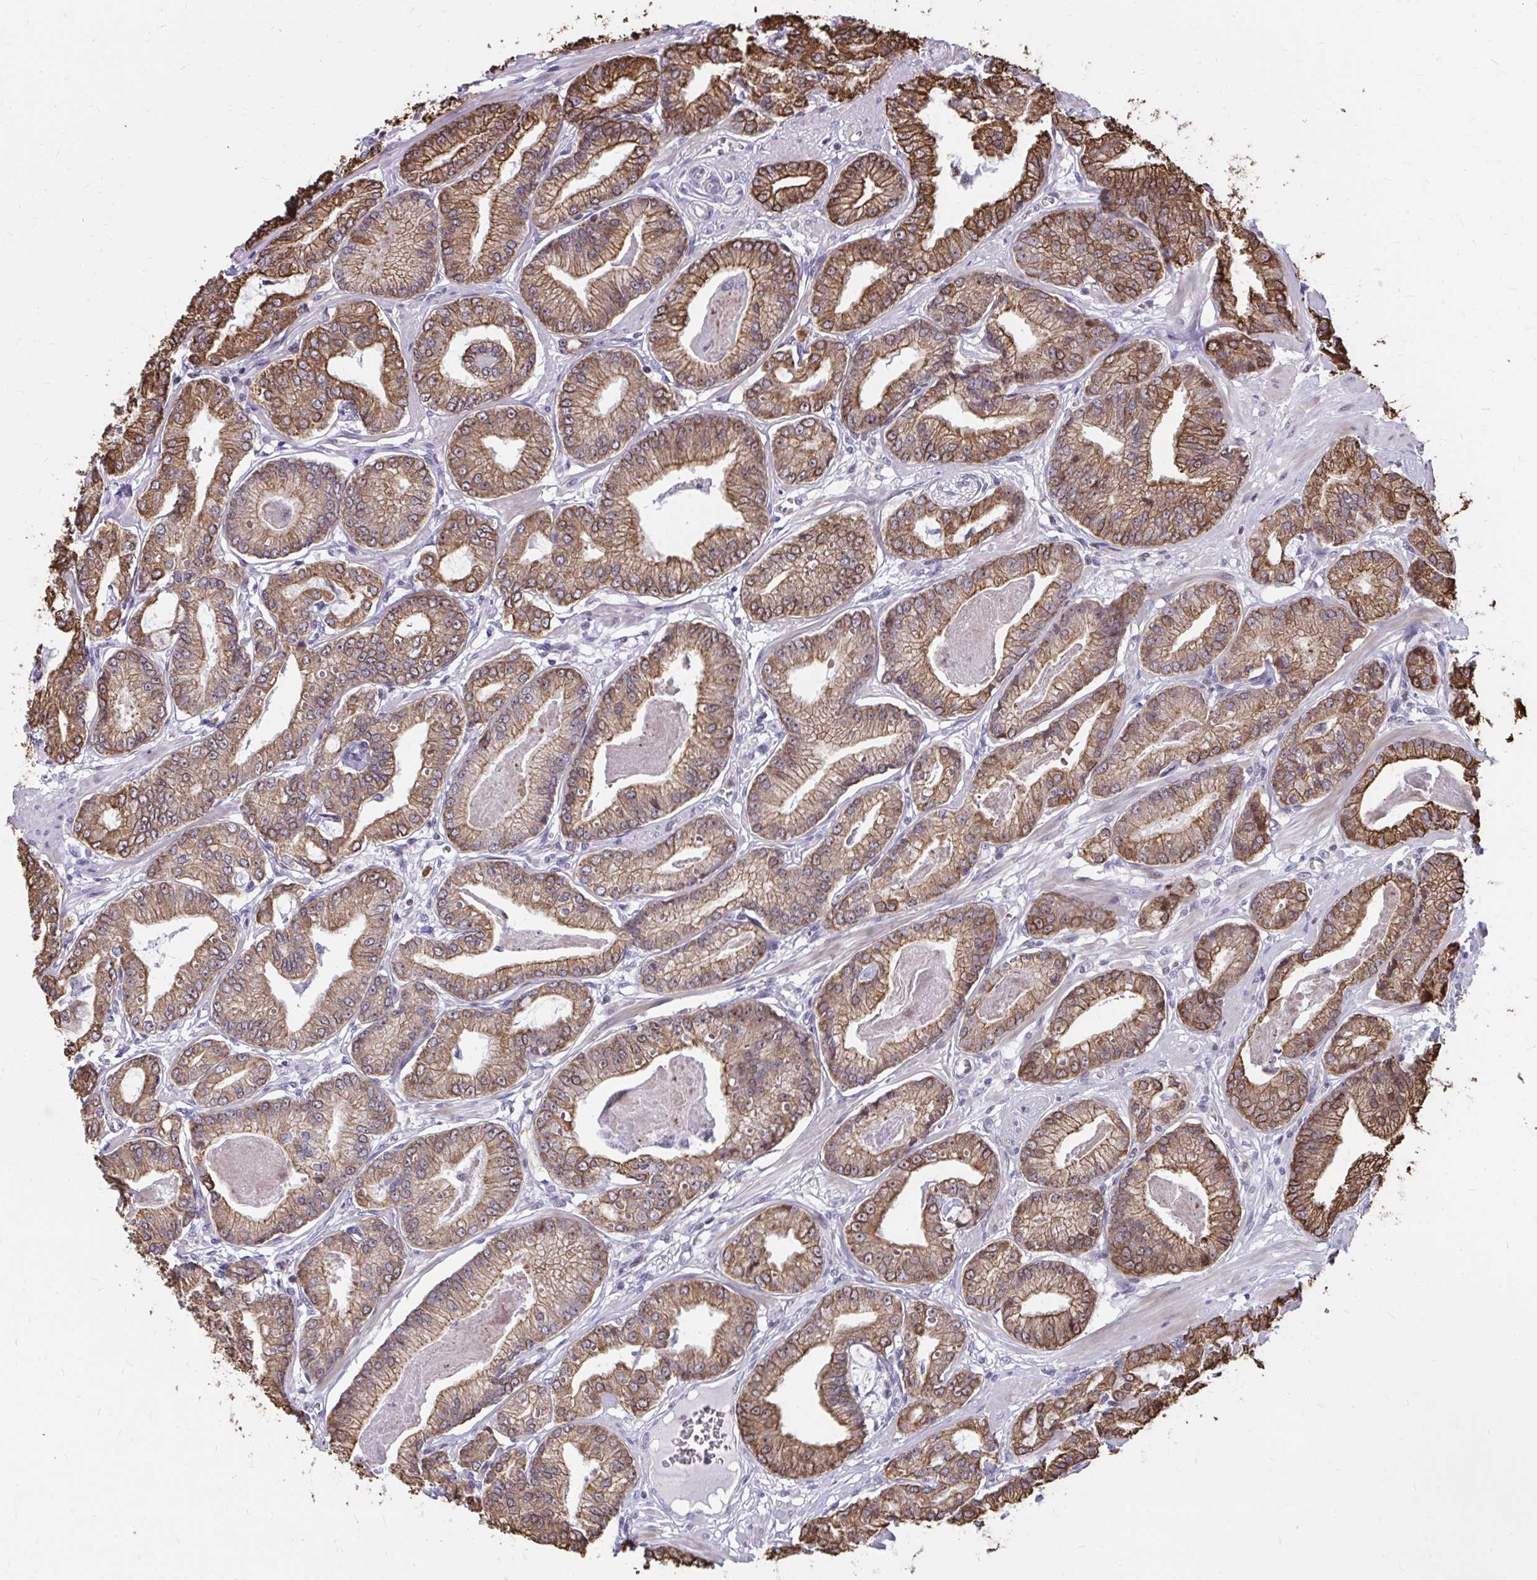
{"staining": {"intensity": "moderate", "quantity": ">75%", "location": "cytoplasmic/membranous"}, "tissue": "prostate cancer", "cell_type": "Tumor cells", "image_type": "cancer", "snomed": [{"axis": "morphology", "description": "Adenocarcinoma, High grade"}, {"axis": "topography", "description": "Prostate"}], "caption": "Immunohistochemical staining of human prostate high-grade adenocarcinoma demonstrates moderate cytoplasmic/membranous protein staining in about >75% of tumor cells. (IHC, brightfield microscopy, high magnification).", "gene": "ANKRD30B", "patient": {"sex": "male", "age": 71}}